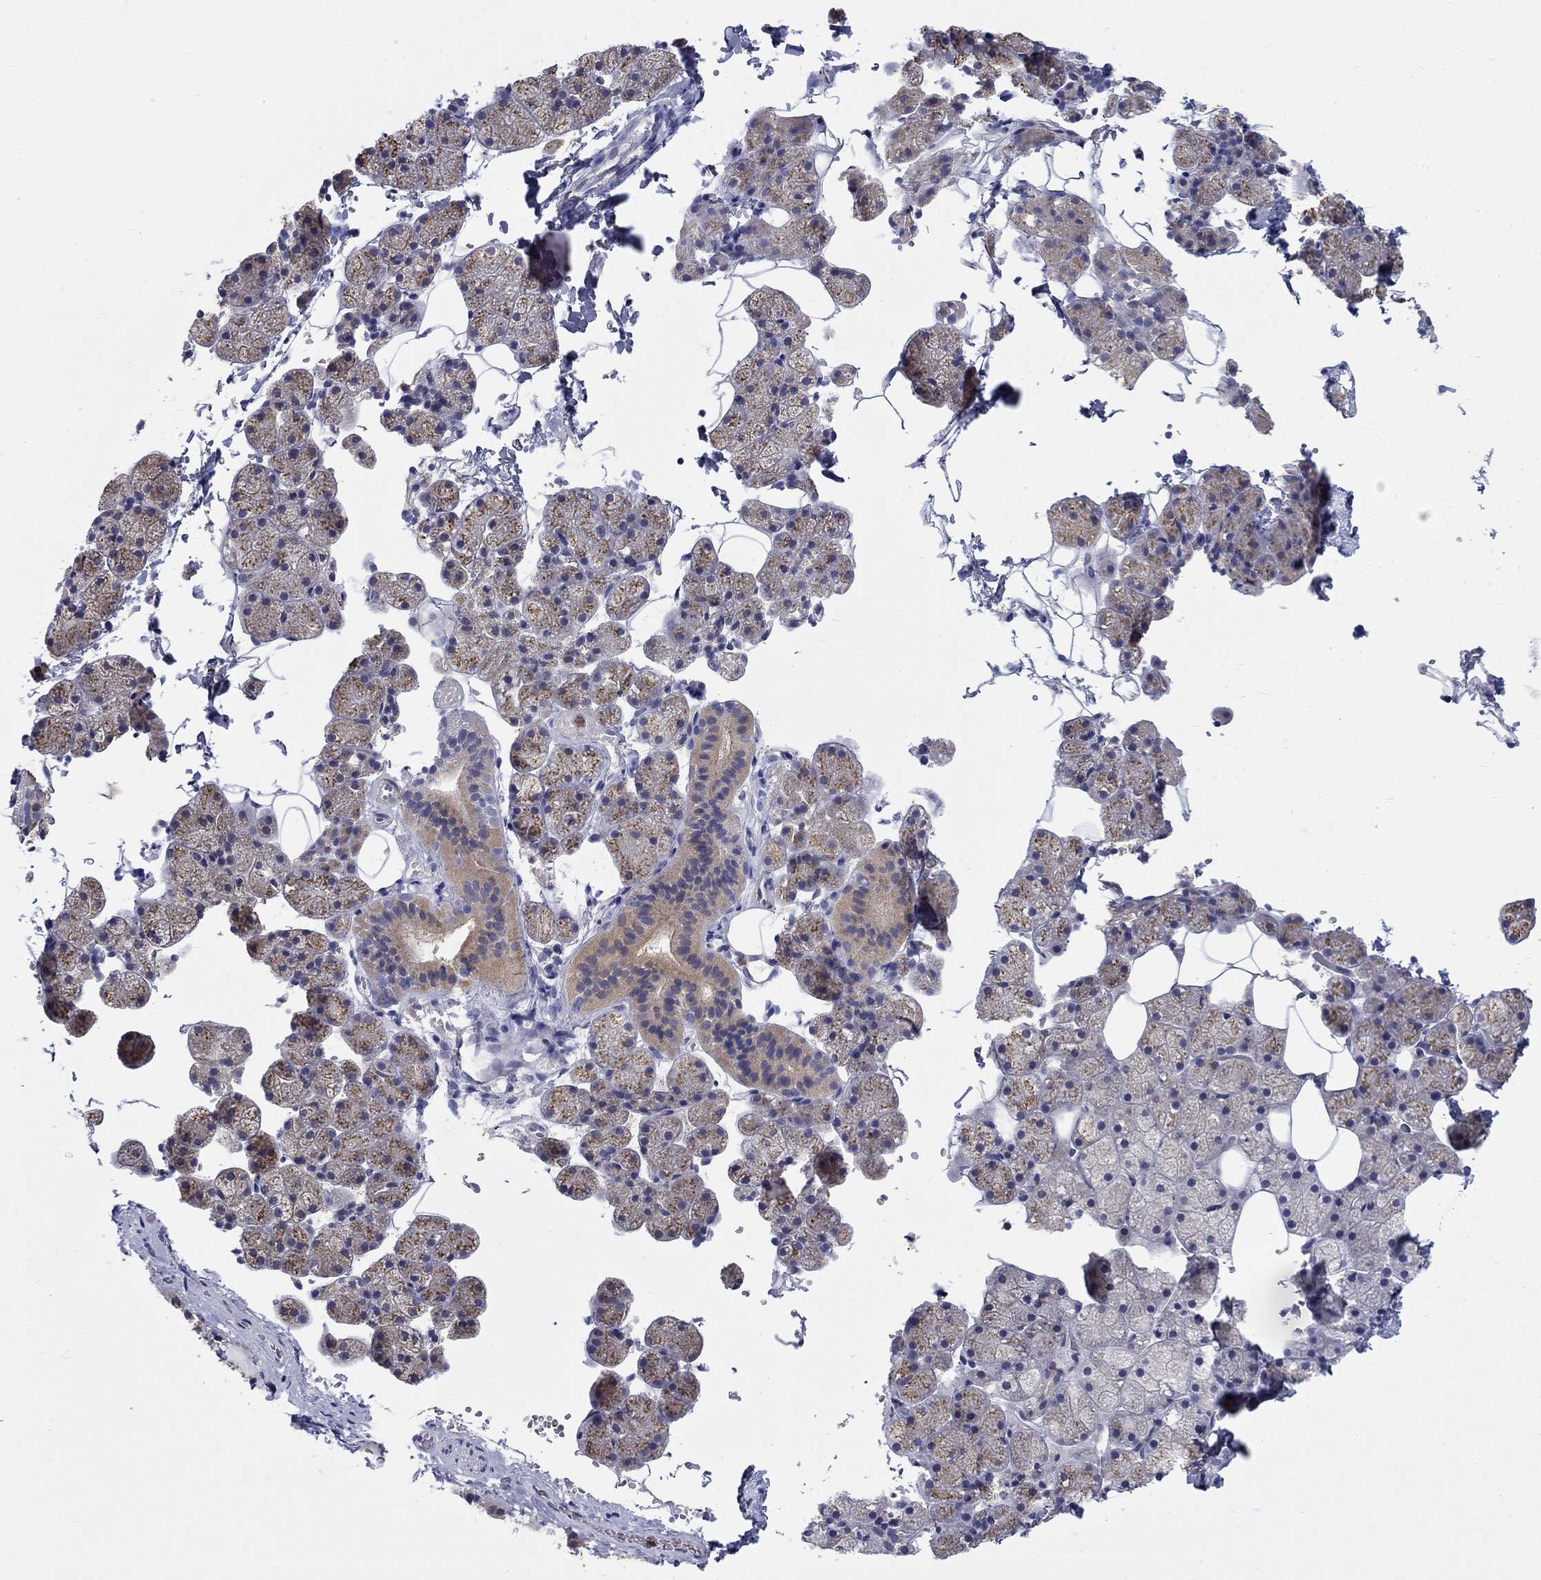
{"staining": {"intensity": "moderate", "quantity": "<25%", "location": "cytoplasmic/membranous"}, "tissue": "salivary gland", "cell_type": "Glandular cells", "image_type": "normal", "snomed": [{"axis": "morphology", "description": "Normal tissue, NOS"}, {"axis": "topography", "description": "Salivary gland"}], "caption": "Moderate cytoplasmic/membranous positivity is present in about <25% of glandular cells in normal salivary gland. The staining was performed using DAB to visualize the protein expression in brown, while the nuclei were stained in blue with hematoxylin (Magnification: 20x).", "gene": "ABCA4", "patient": {"sex": "male", "age": 38}}